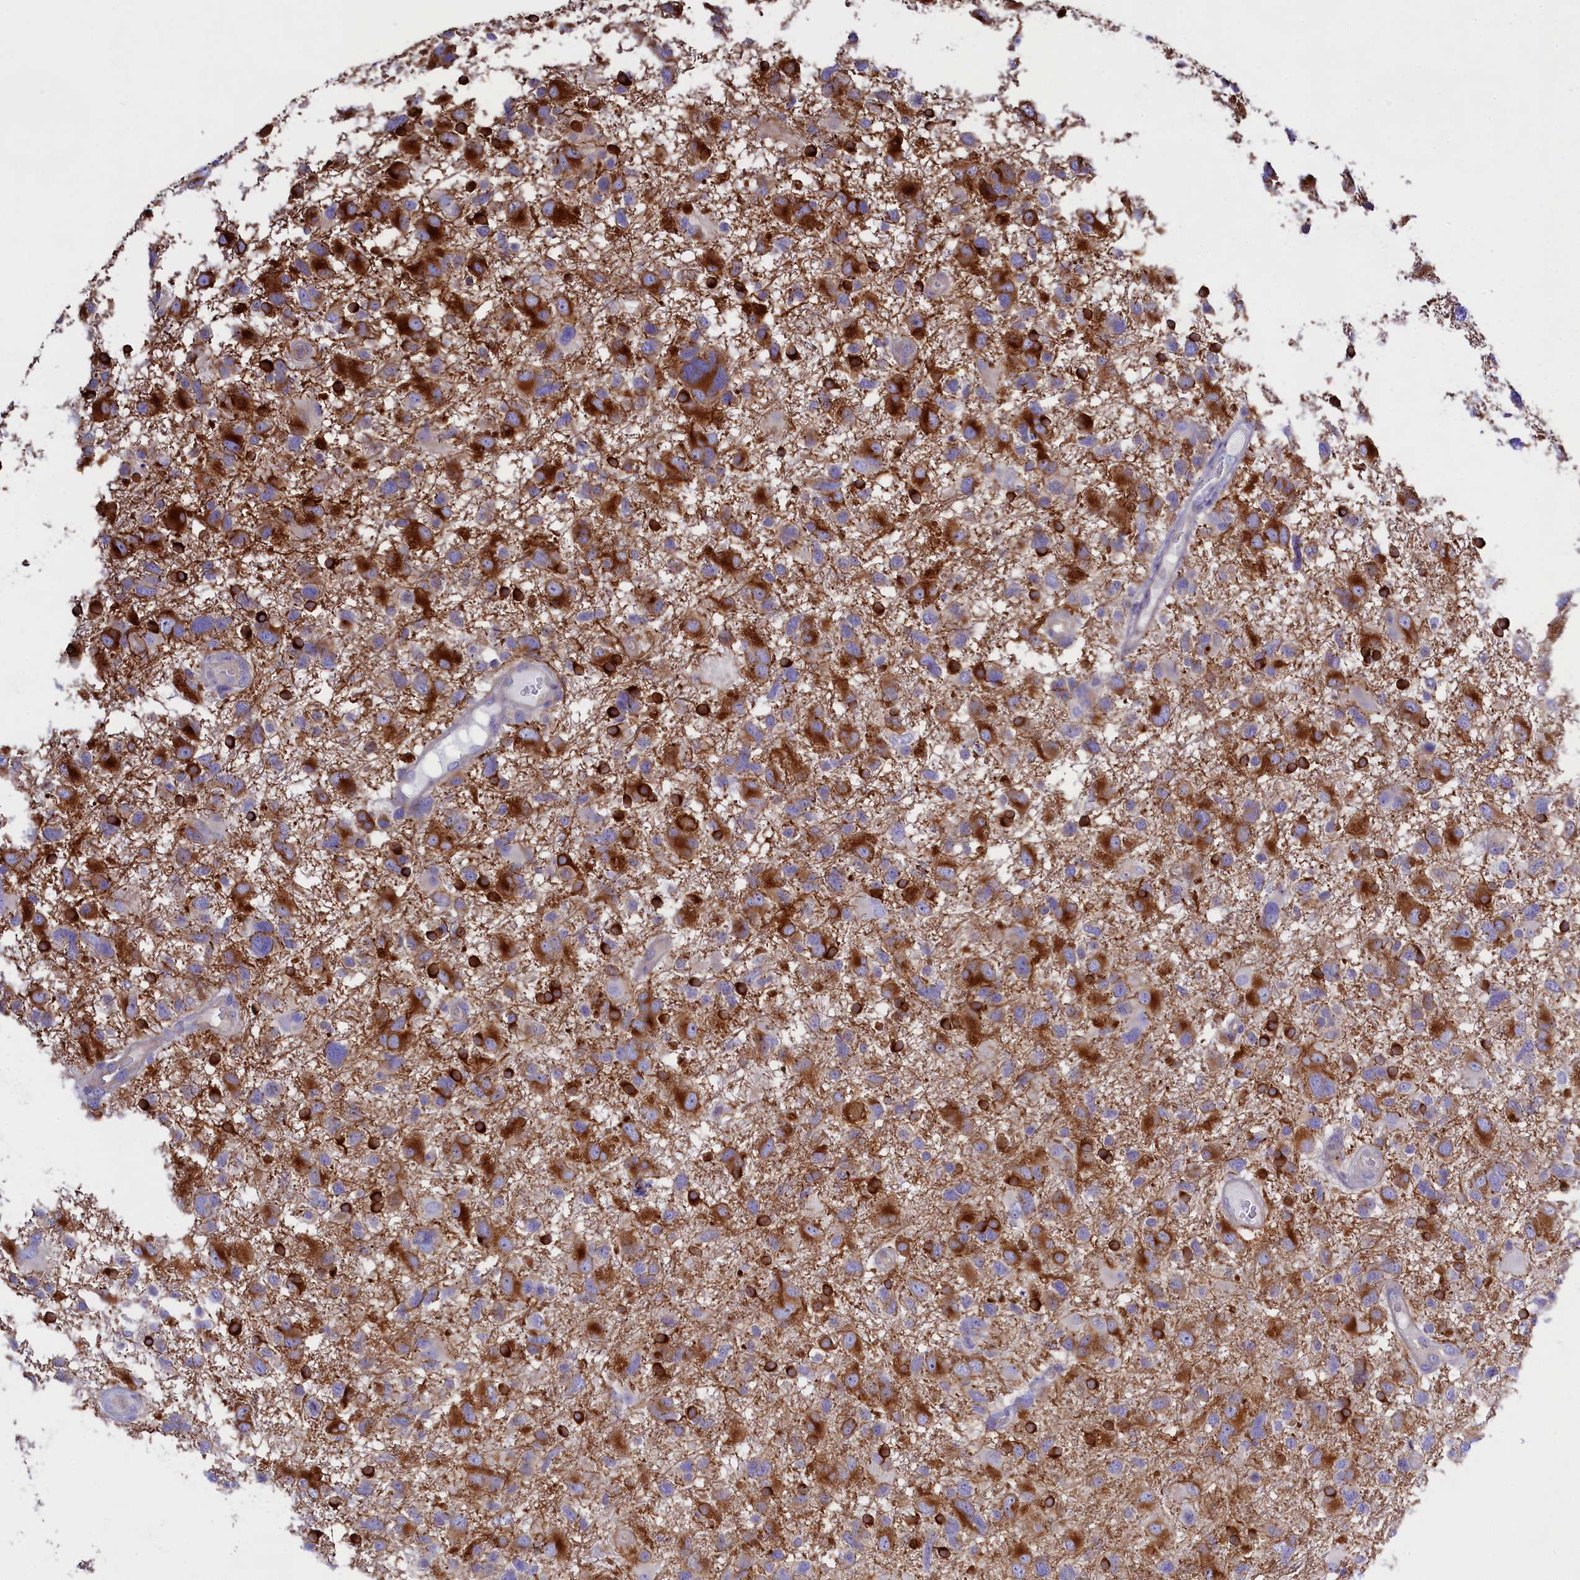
{"staining": {"intensity": "strong", "quantity": "25%-75%", "location": "cytoplasmic/membranous"}, "tissue": "glioma", "cell_type": "Tumor cells", "image_type": "cancer", "snomed": [{"axis": "morphology", "description": "Glioma, malignant, High grade"}, {"axis": "topography", "description": "Brain"}], "caption": "An image of human glioma stained for a protein reveals strong cytoplasmic/membranous brown staining in tumor cells.", "gene": "PPP1R13L", "patient": {"sex": "male", "age": 61}}